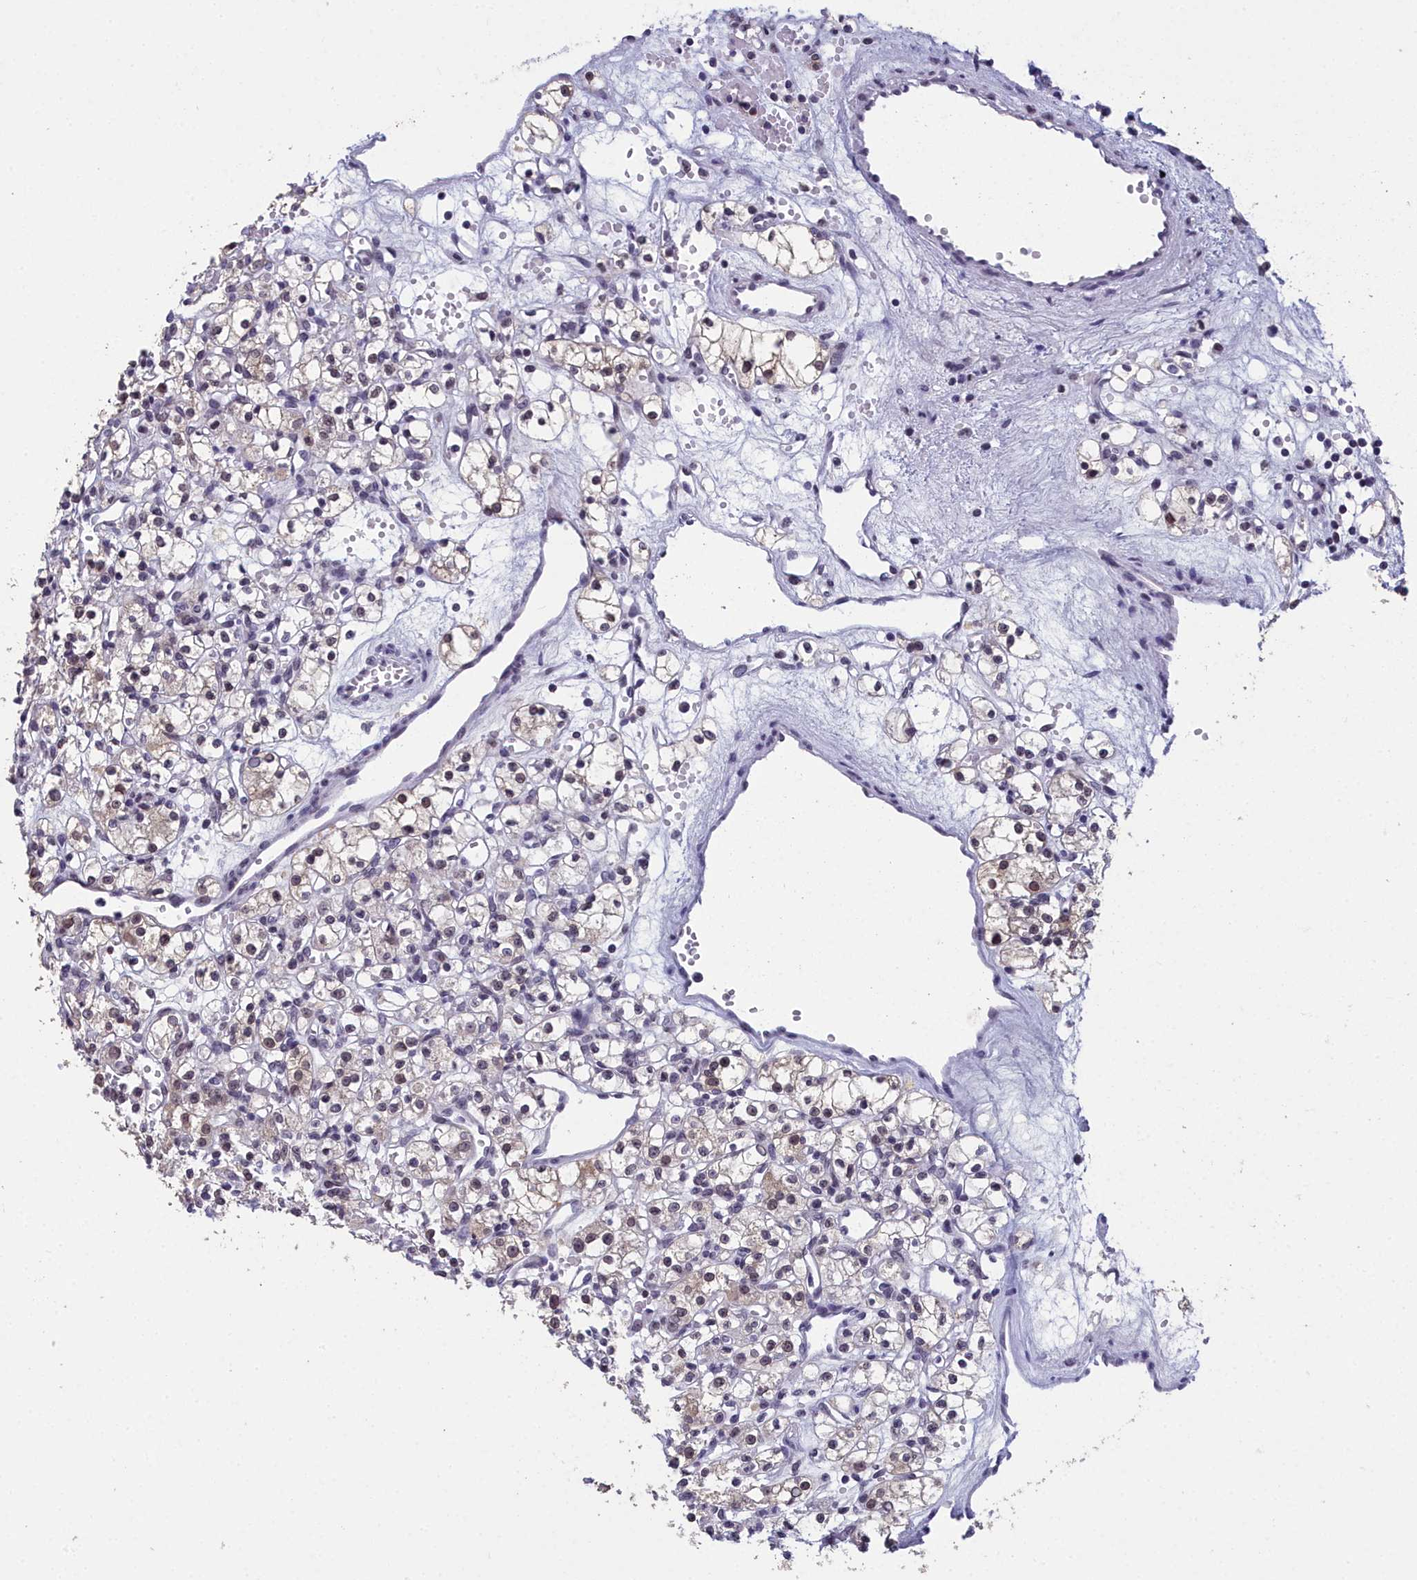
{"staining": {"intensity": "weak", "quantity": "25%-75%", "location": "nuclear"}, "tissue": "renal cancer", "cell_type": "Tumor cells", "image_type": "cancer", "snomed": [{"axis": "morphology", "description": "Adenocarcinoma, NOS"}, {"axis": "topography", "description": "Kidney"}], "caption": "IHC (DAB) staining of renal cancer (adenocarcinoma) reveals weak nuclear protein staining in approximately 25%-75% of tumor cells.", "gene": "CCDC97", "patient": {"sex": "female", "age": 59}}